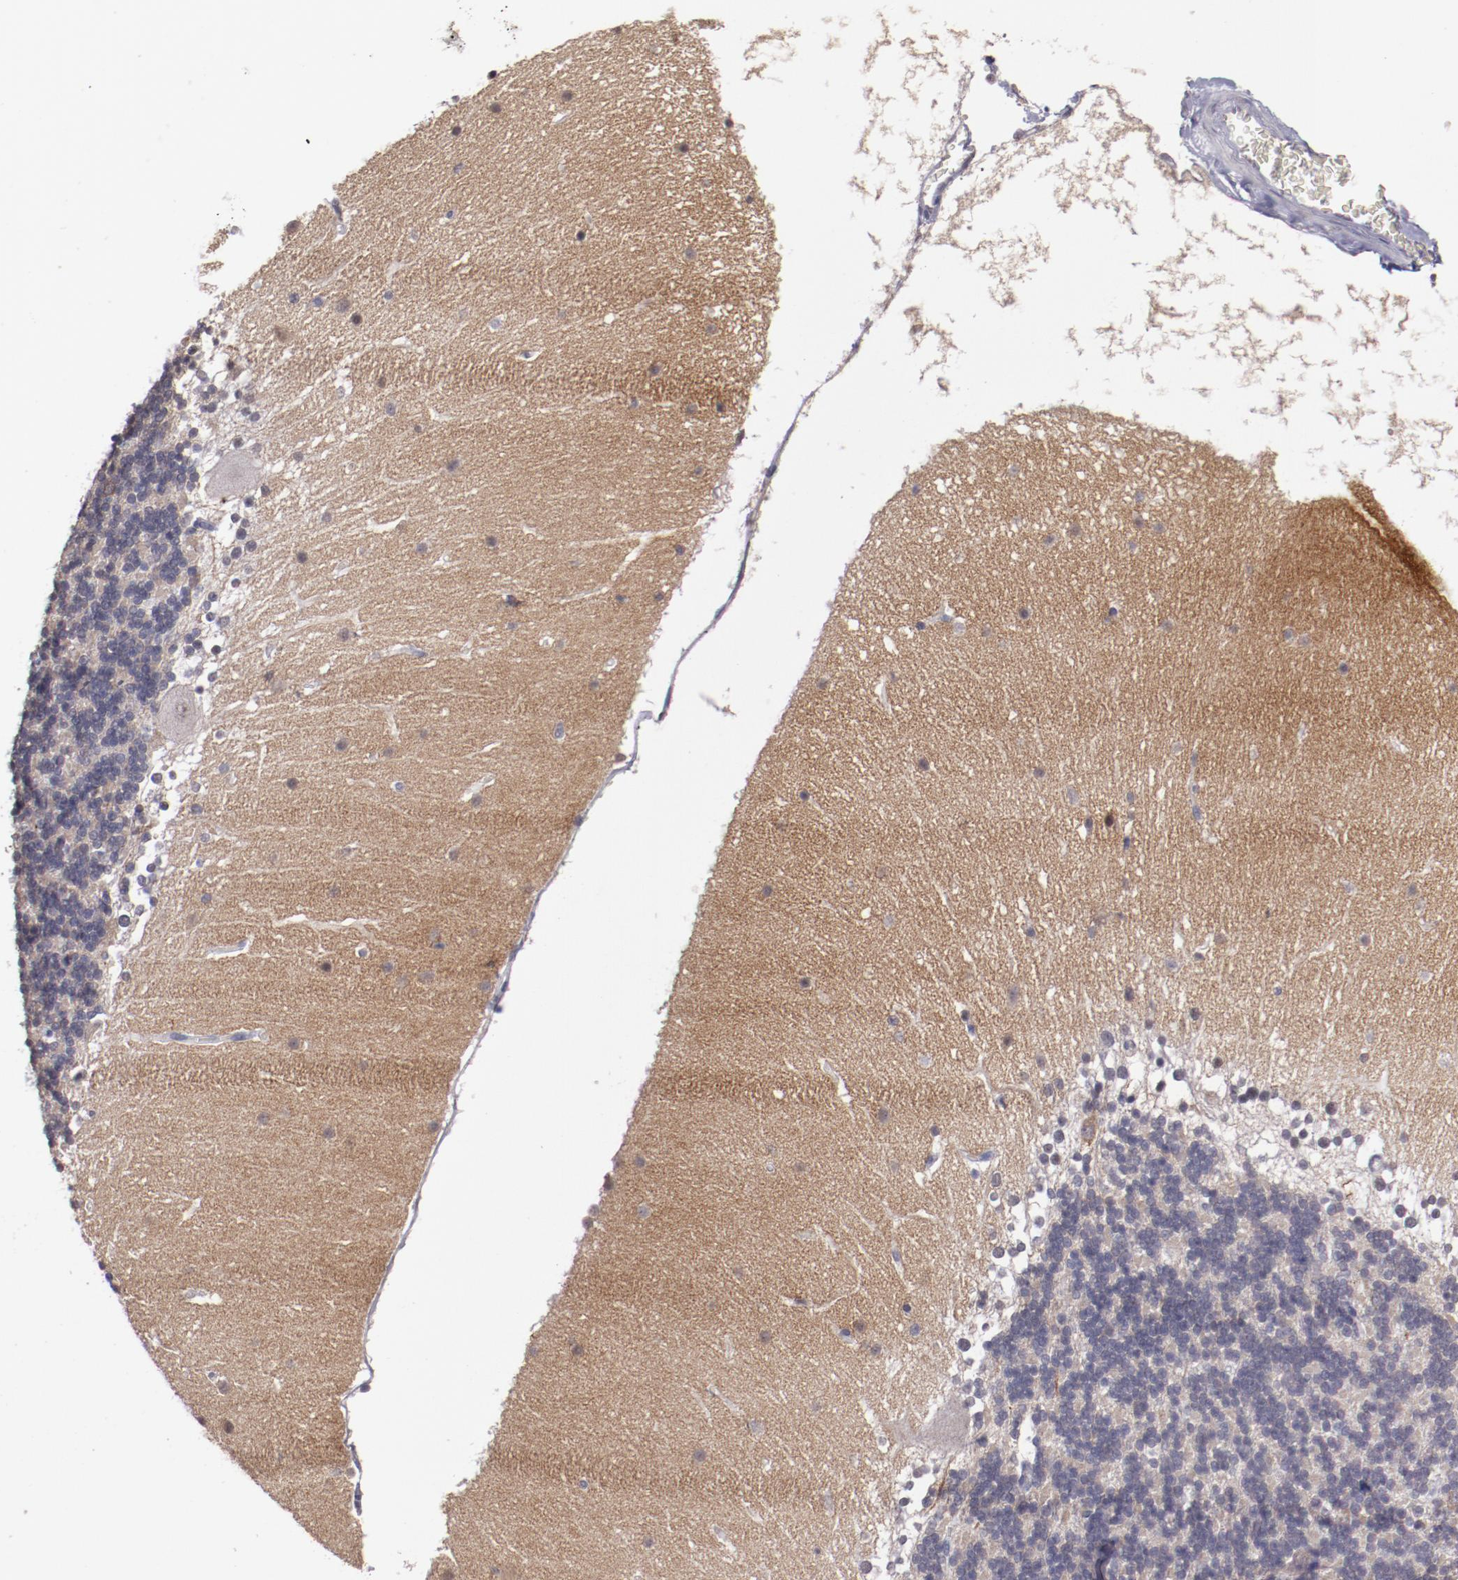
{"staining": {"intensity": "weak", "quantity": ">75%", "location": "cytoplasmic/membranous"}, "tissue": "cerebellum", "cell_type": "Cells in granular layer", "image_type": "normal", "snomed": [{"axis": "morphology", "description": "Normal tissue, NOS"}, {"axis": "topography", "description": "Cerebellum"}], "caption": "Immunohistochemical staining of normal cerebellum demonstrates >75% levels of weak cytoplasmic/membranous protein positivity in about >75% of cells in granular layer.", "gene": "NRXN3", "patient": {"sex": "female", "age": 19}}